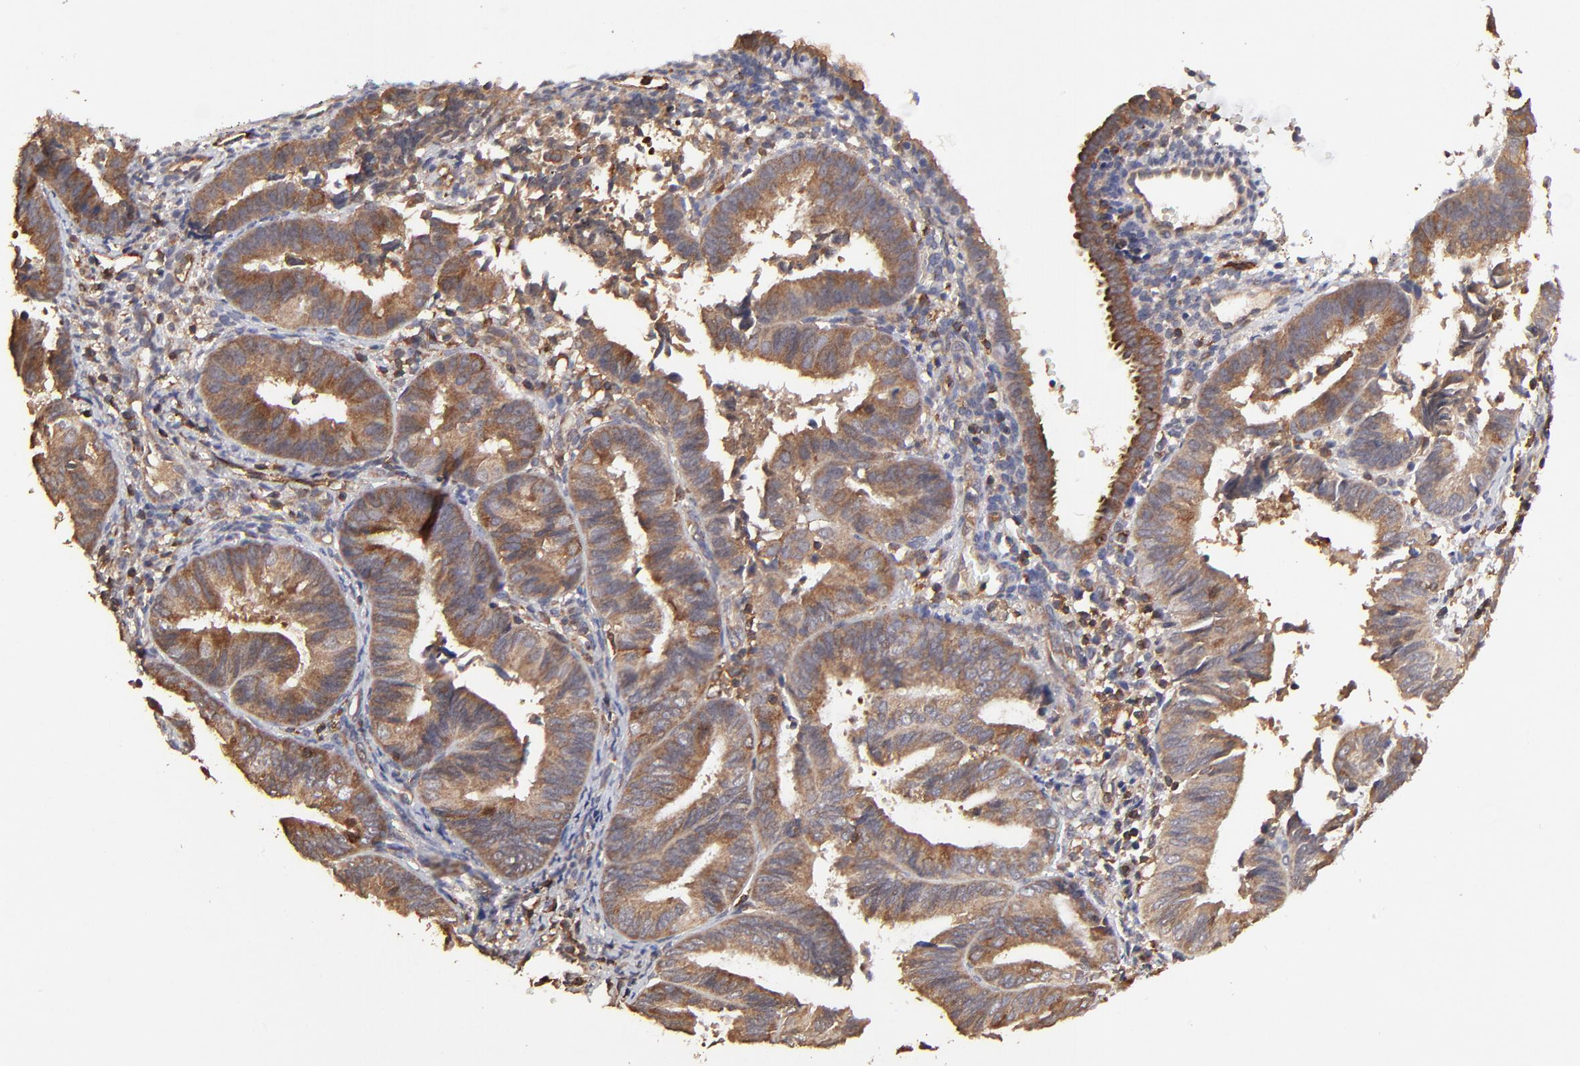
{"staining": {"intensity": "moderate", "quantity": ">75%", "location": "cytoplasmic/membranous"}, "tissue": "endometrial cancer", "cell_type": "Tumor cells", "image_type": "cancer", "snomed": [{"axis": "morphology", "description": "Adenocarcinoma, NOS"}, {"axis": "topography", "description": "Endometrium"}], "caption": "Endometrial cancer (adenocarcinoma) stained with immunohistochemistry (IHC) reveals moderate cytoplasmic/membranous staining in approximately >75% of tumor cells.", "gene": "STON2", "patient": {"sex": "female", "age": 63}}